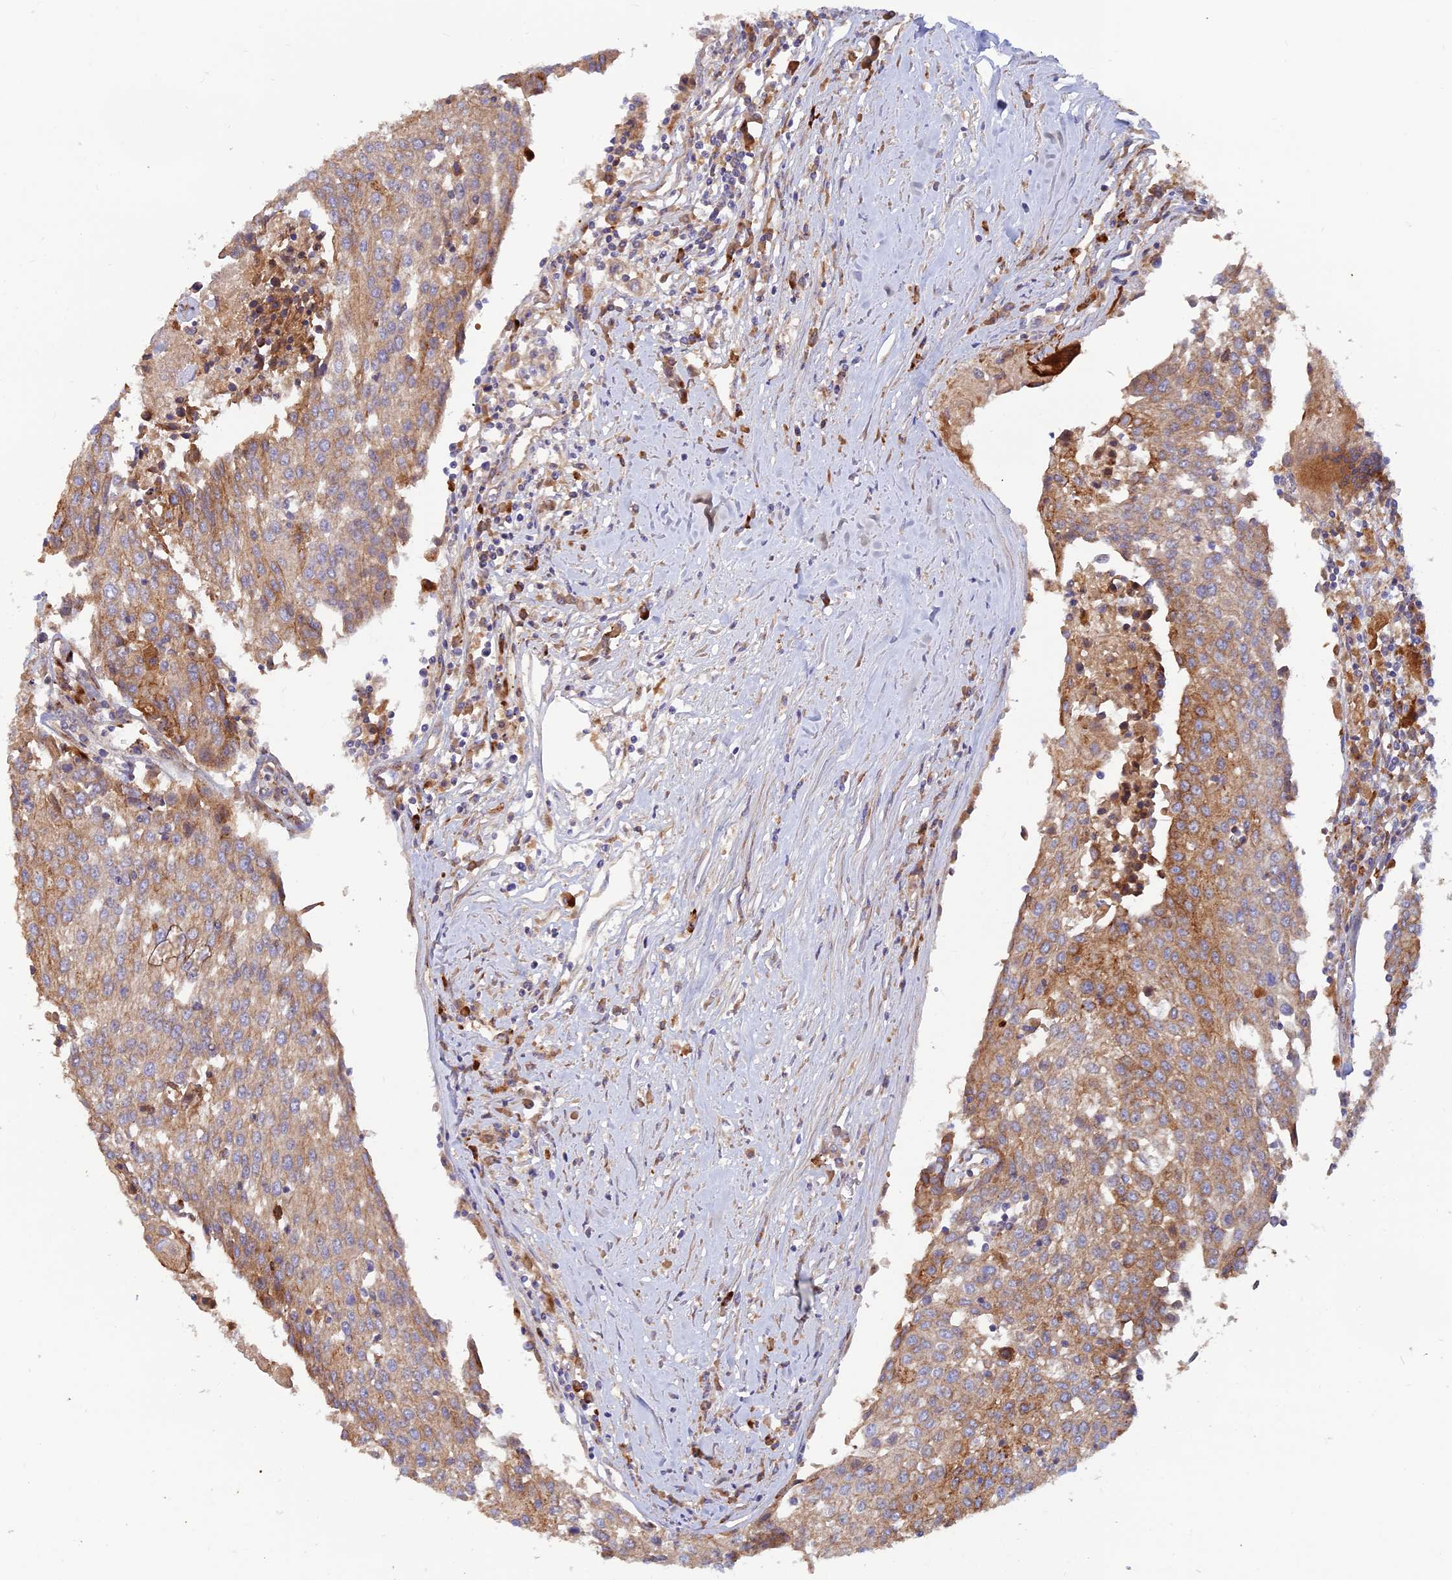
{"staining": {"intensity": "moderate", "quantity": "25%-75%", "location": "cytoplasmic/membranous"}, "tissue": "urothelial cancer", "cell_type": "Tumor cells", "image_type": "cancer", "snomed": [{"axis": "morphology", "description": "Urothelial carcinoma, High grade"}, {"axis": "topography", "description": "Urinary bladder"}], "caption": "High-power microscopy captured an immunohistochemistry (IHC) histopathology image of urothelial cancer, revealing moderate cytoplasmic/membranous positivity in about 25%-75% of tumor cells.", "gene": "GMCL1", "patient": {"sex": "female", "age": 85}}